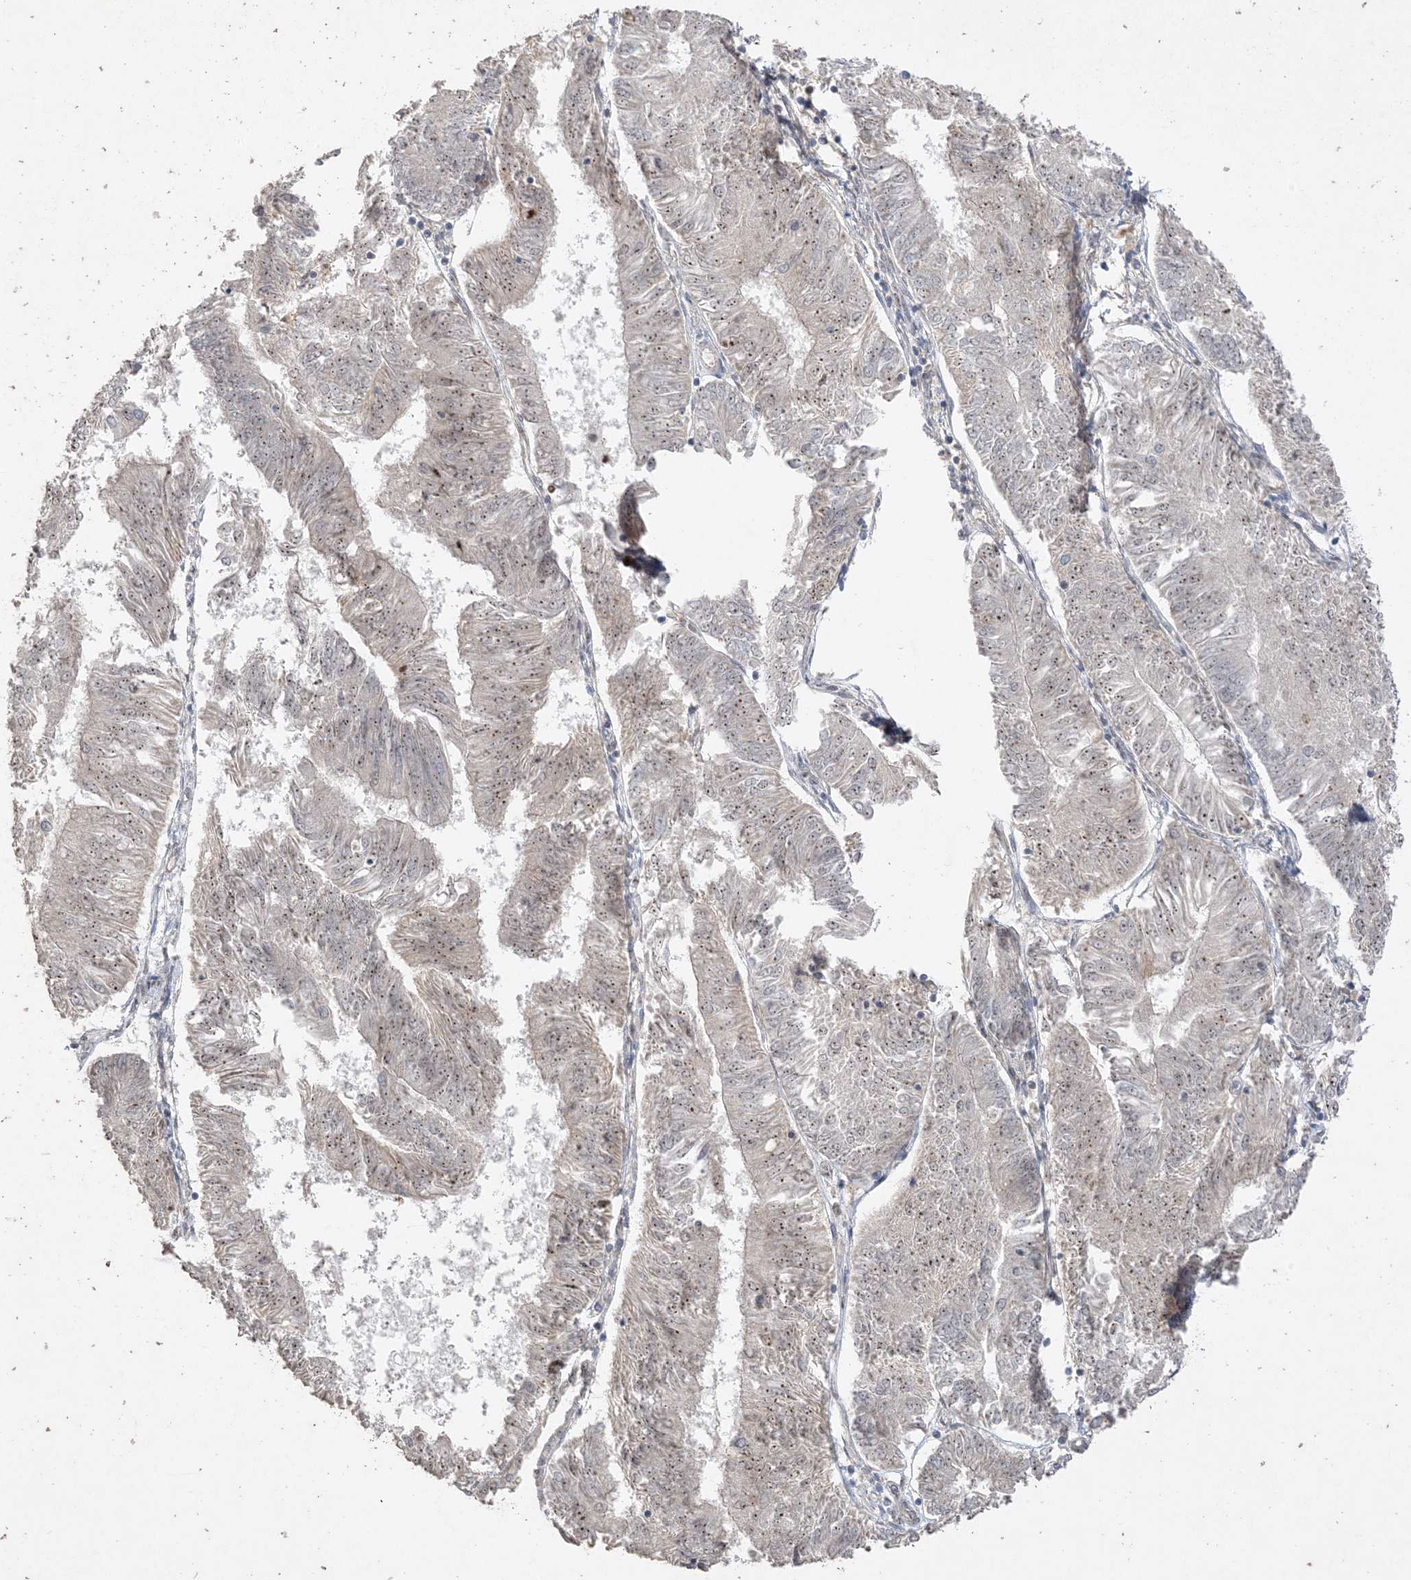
{"staining": {"intensity": "weak", "quantity": "25%-75%", "location": "nuclear"}, "tissue": "endometrial cancer", "cell_type": "Tumor cells", "image_type": "cancer", "snomed": [{"axis": "morphology", "description": "Adenocarcinoma, NOS"}, {"axis": "topography", "description": "Endometrium"}], "caption": "Weak nuclear expression is seen in approximately 25%-75% of tumor cells in adenocarcinoma (endometrial).", "gene": "DDX18", "patient": {"sex": "female", "age": 58}}